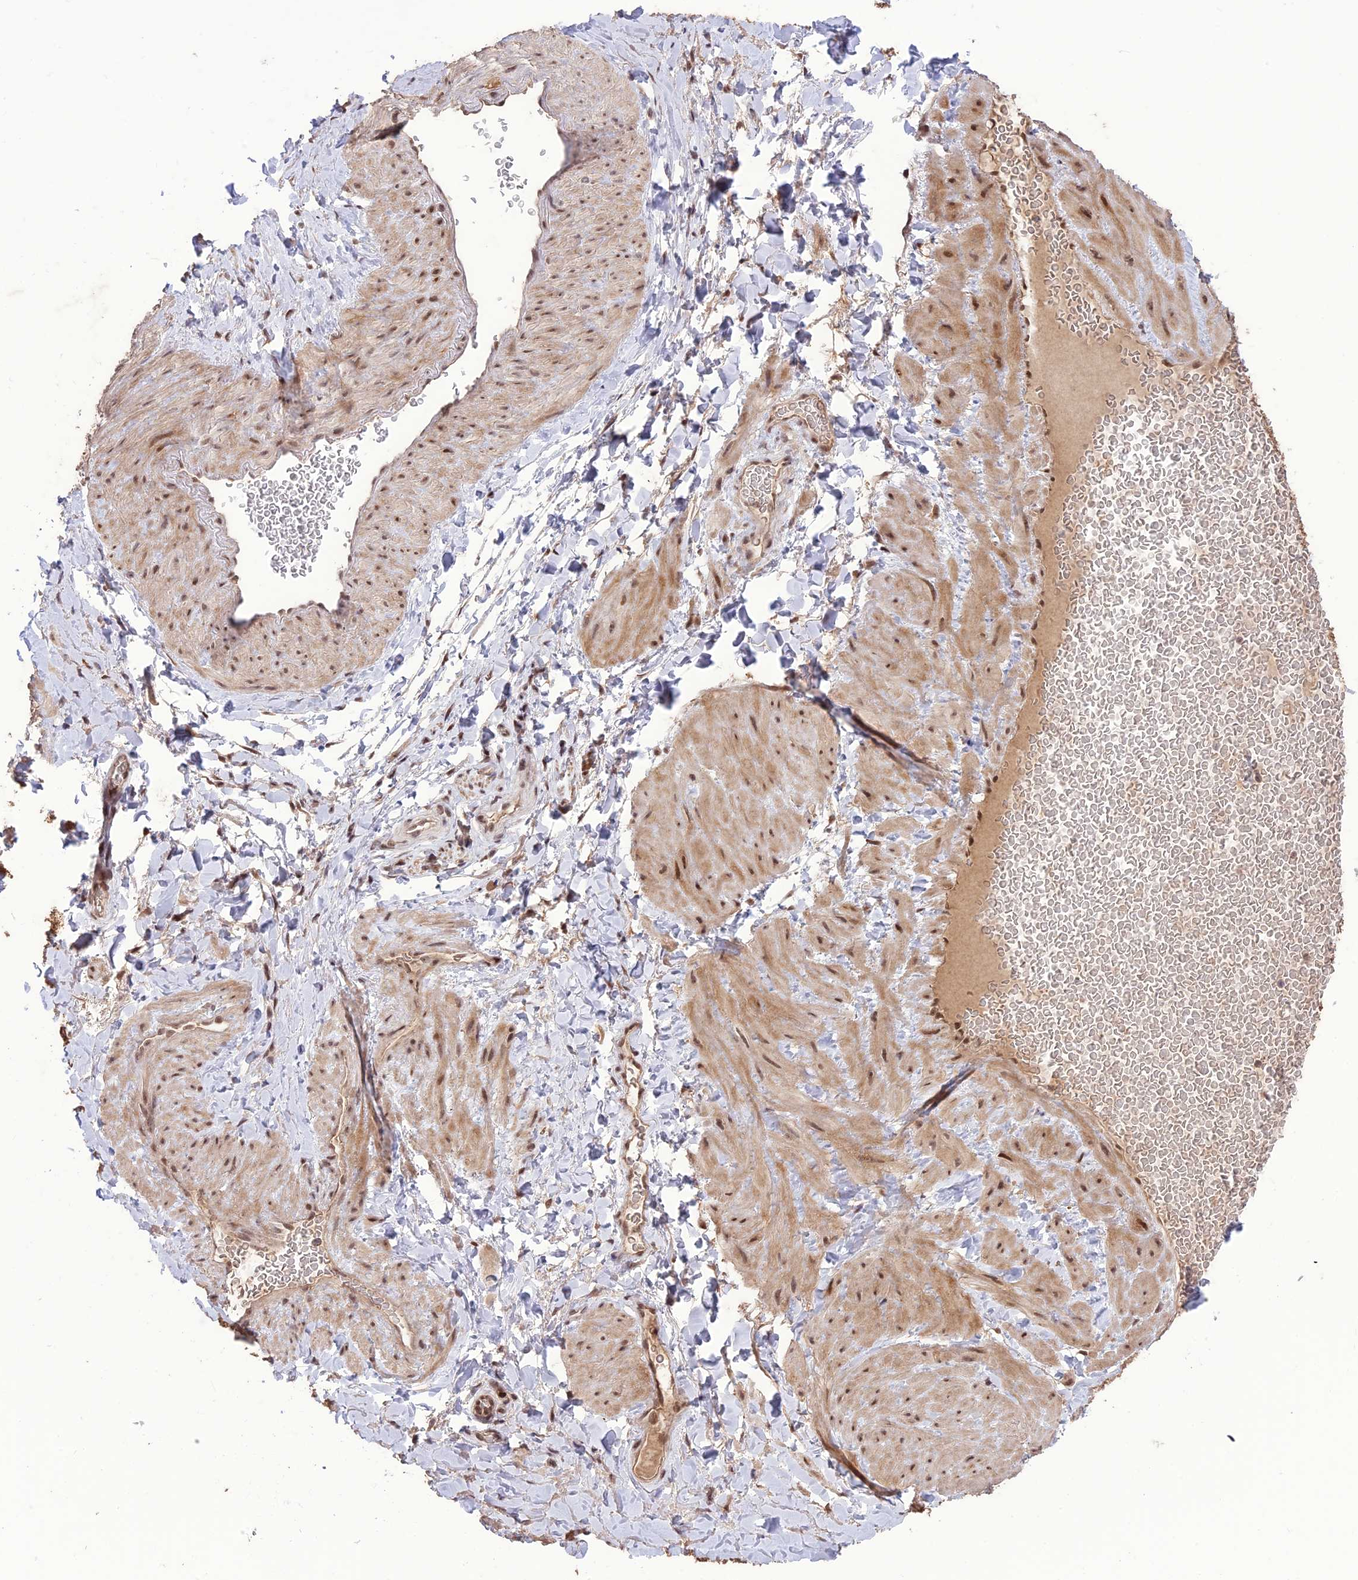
{"staining": {"intensity": "moderate", "quantity": ">75%", "location": "nuclear"}, "tissue": "adipose tissue", "cell_type": "Adipocytes", "image_type": "normal", "snomed": [{"axis": "morphology", "description": "Normal tissue, NOS"}, {"axis": "topography", "description": "Soft tissue"}, {"axis": "topography", "description": "Vascular tissue"}], "caption": "Immunohistochemical staining of normal human adipose tissue demonstrates medium levels of moderate nuclear expression in approximately >75% of adipocytes. (DAB IHC with brightfield microscopy, high magnification).", "gene": "DIS3", "patient": {"sex": "male", "age": 54}}